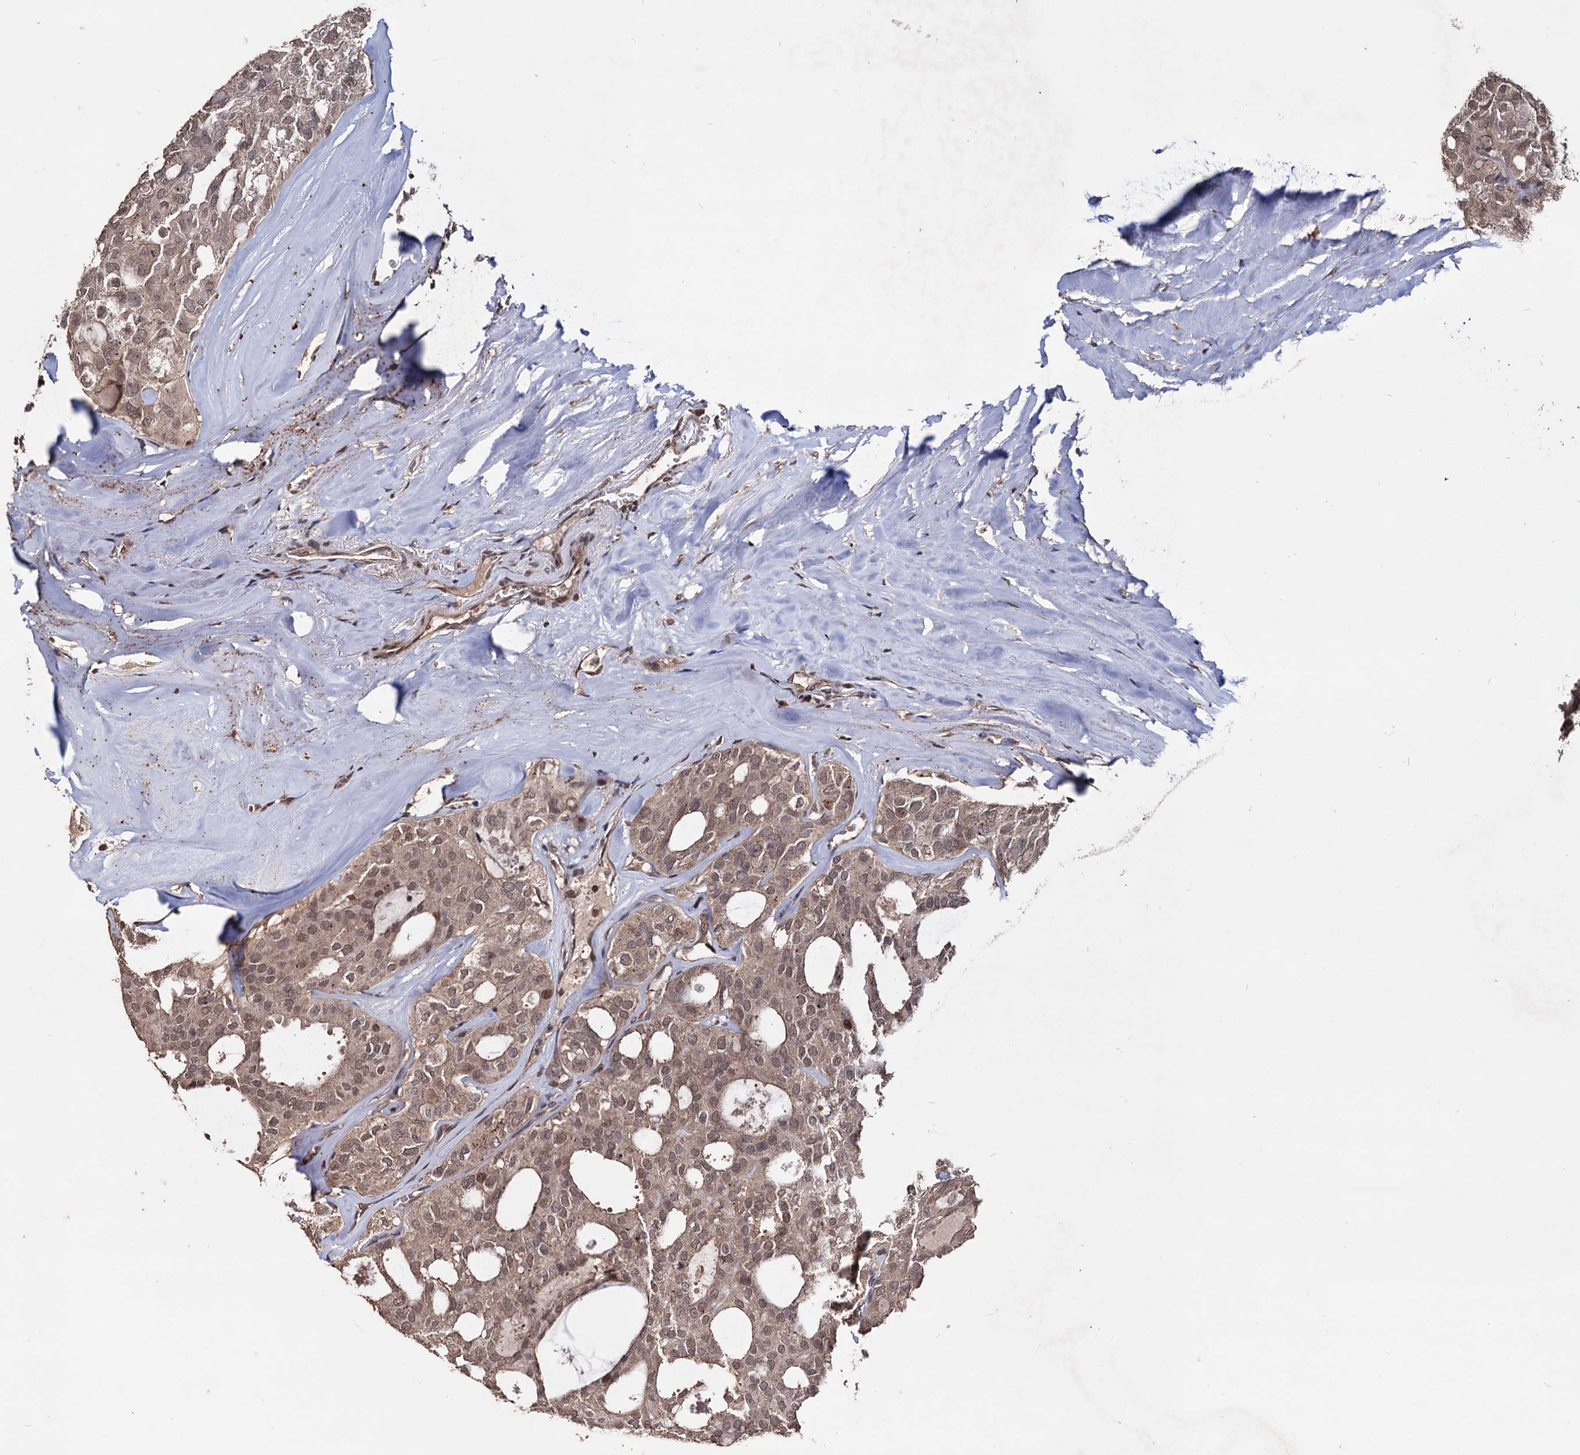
{"staining": {"intensity": "weak", "quantity": ">75%", "location": "cytoplasmic/membranous,nuclear"}, "tissue": "thyroid cancer", "cell_type": "Tumor cells", "image_type": "cancer", "snomed": [{"axis": "morphology", "description": "Follicular adenoma carcinoma, NOS"}, {"axis": "topography", "description": "Thyroid gland"}], "caption": "The photomicrograph exhibits immunohistochemical staining of thyroid follicular adenoma carcinoma. There is weak cytoplasmic/membranous and nuclear positivity is present in approximately >75% of tumor cells.", "gene": "KLF5", "patient": {"sex": "male", "age": 75}}